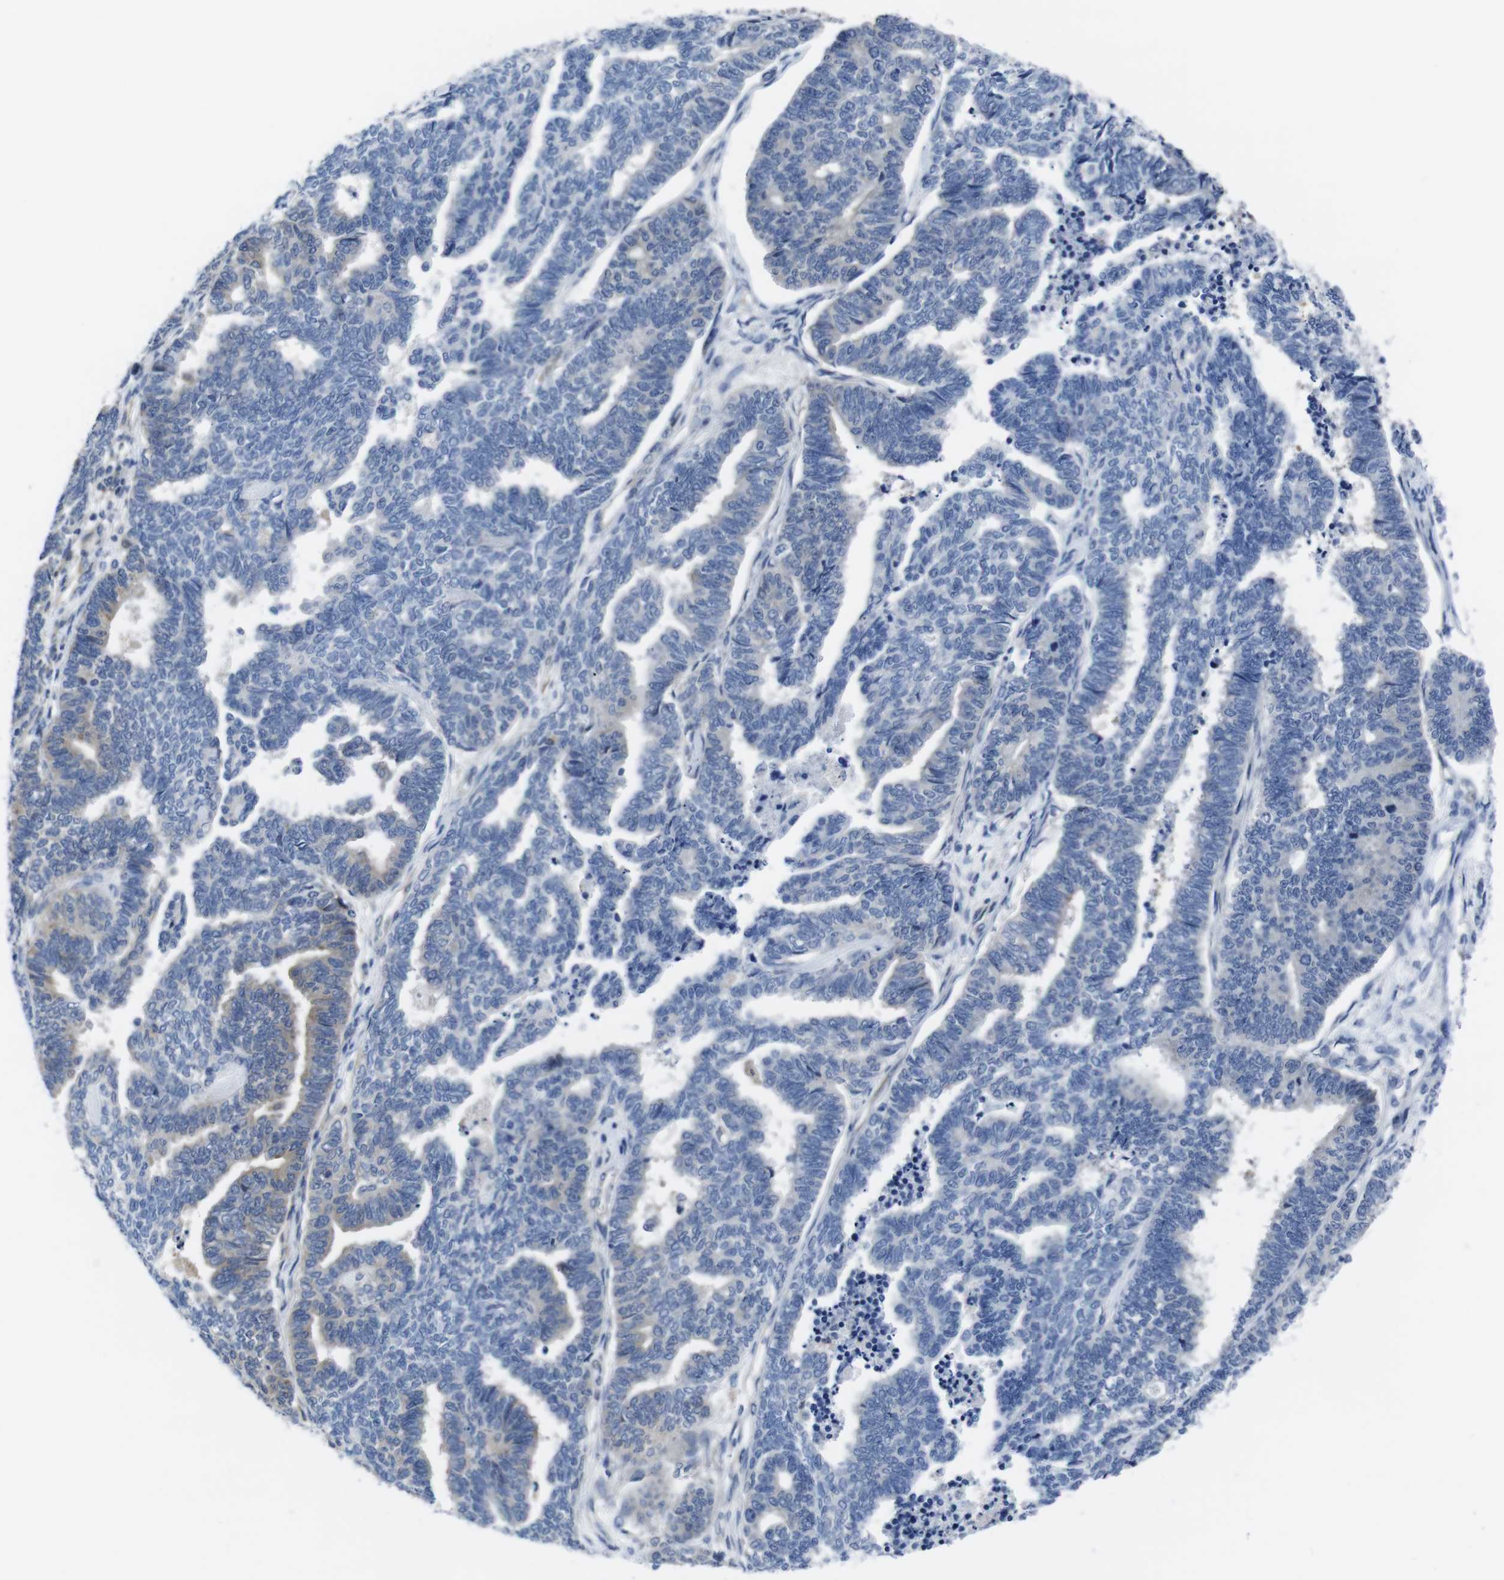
{"staining": {"intensity": "weak", "quantity": "<25%", "location": "cytoplasmic/membranous"}, "tissue": "endometrial cancer", "cell_type": "Tumor cells", "image_type": "cancer", "snomed": [{"axis": "morphology", "description": "Adenocarcinoma, NOS"}, {"axis": "topography", "description": "Endometrium"}], "caption": "Adenocarcinoma (endometrial) stained for a protein using immunohistochemistry displays no positivity tumor cells.", "gene": "EIF4A1", "patient": {"sex": "female", "age": 70}}